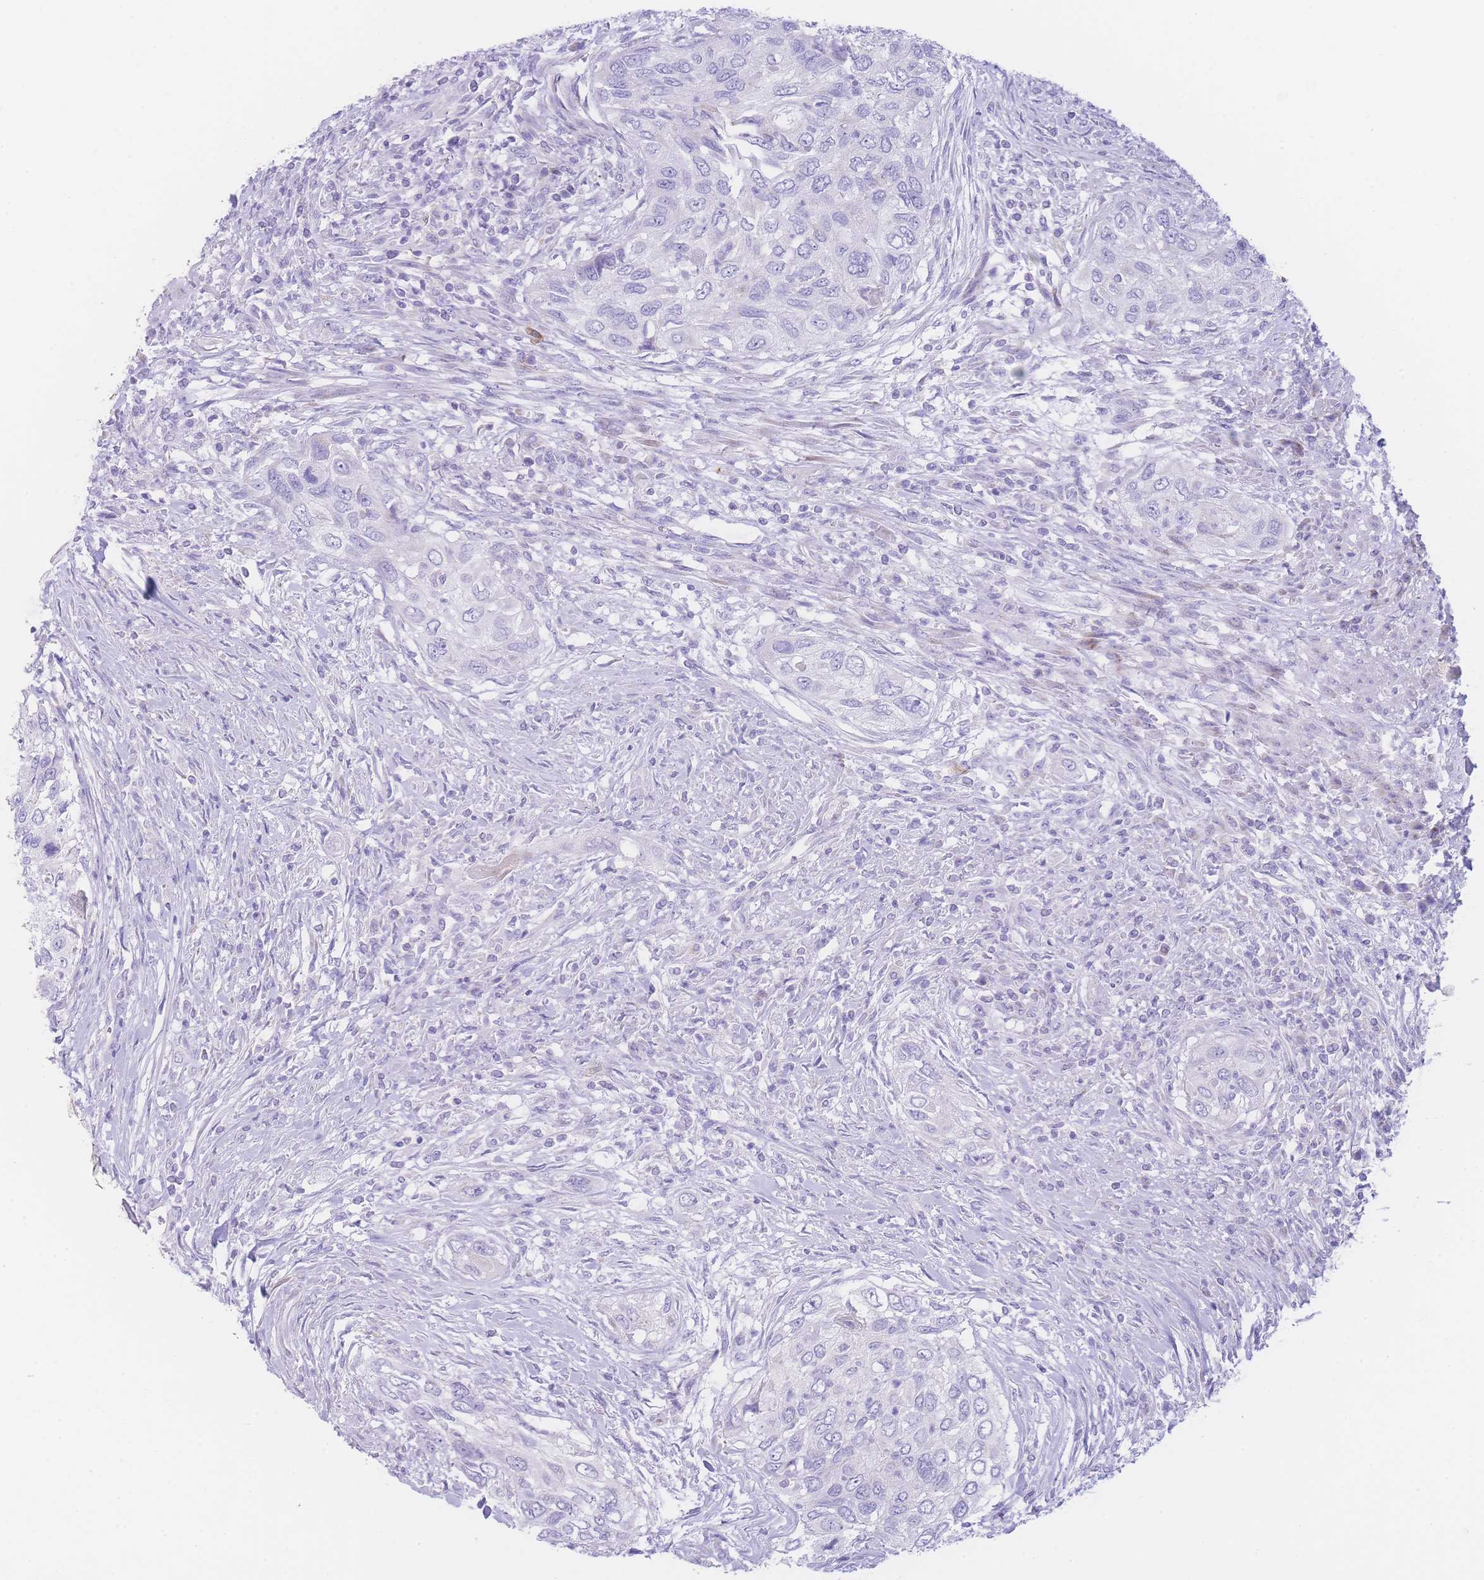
{"staining": {"intensity": "negative", "quantity": "none", "location": "none"}, "tissue": "urothelial cancer", "cell_type": "Tumor cells", "image_type": "cancer", "snomed": [{"axis": "morphology", "description": "Urothelial carcinoma, High grade"}, {"axis": "topography", "description": "Urinary bladder"}], "caption": "Tumor cells are negative for brown protein staining in urothelial cancer.", "gene": "NBEAL1", "patient": {"sex": "female", "age": 60}}